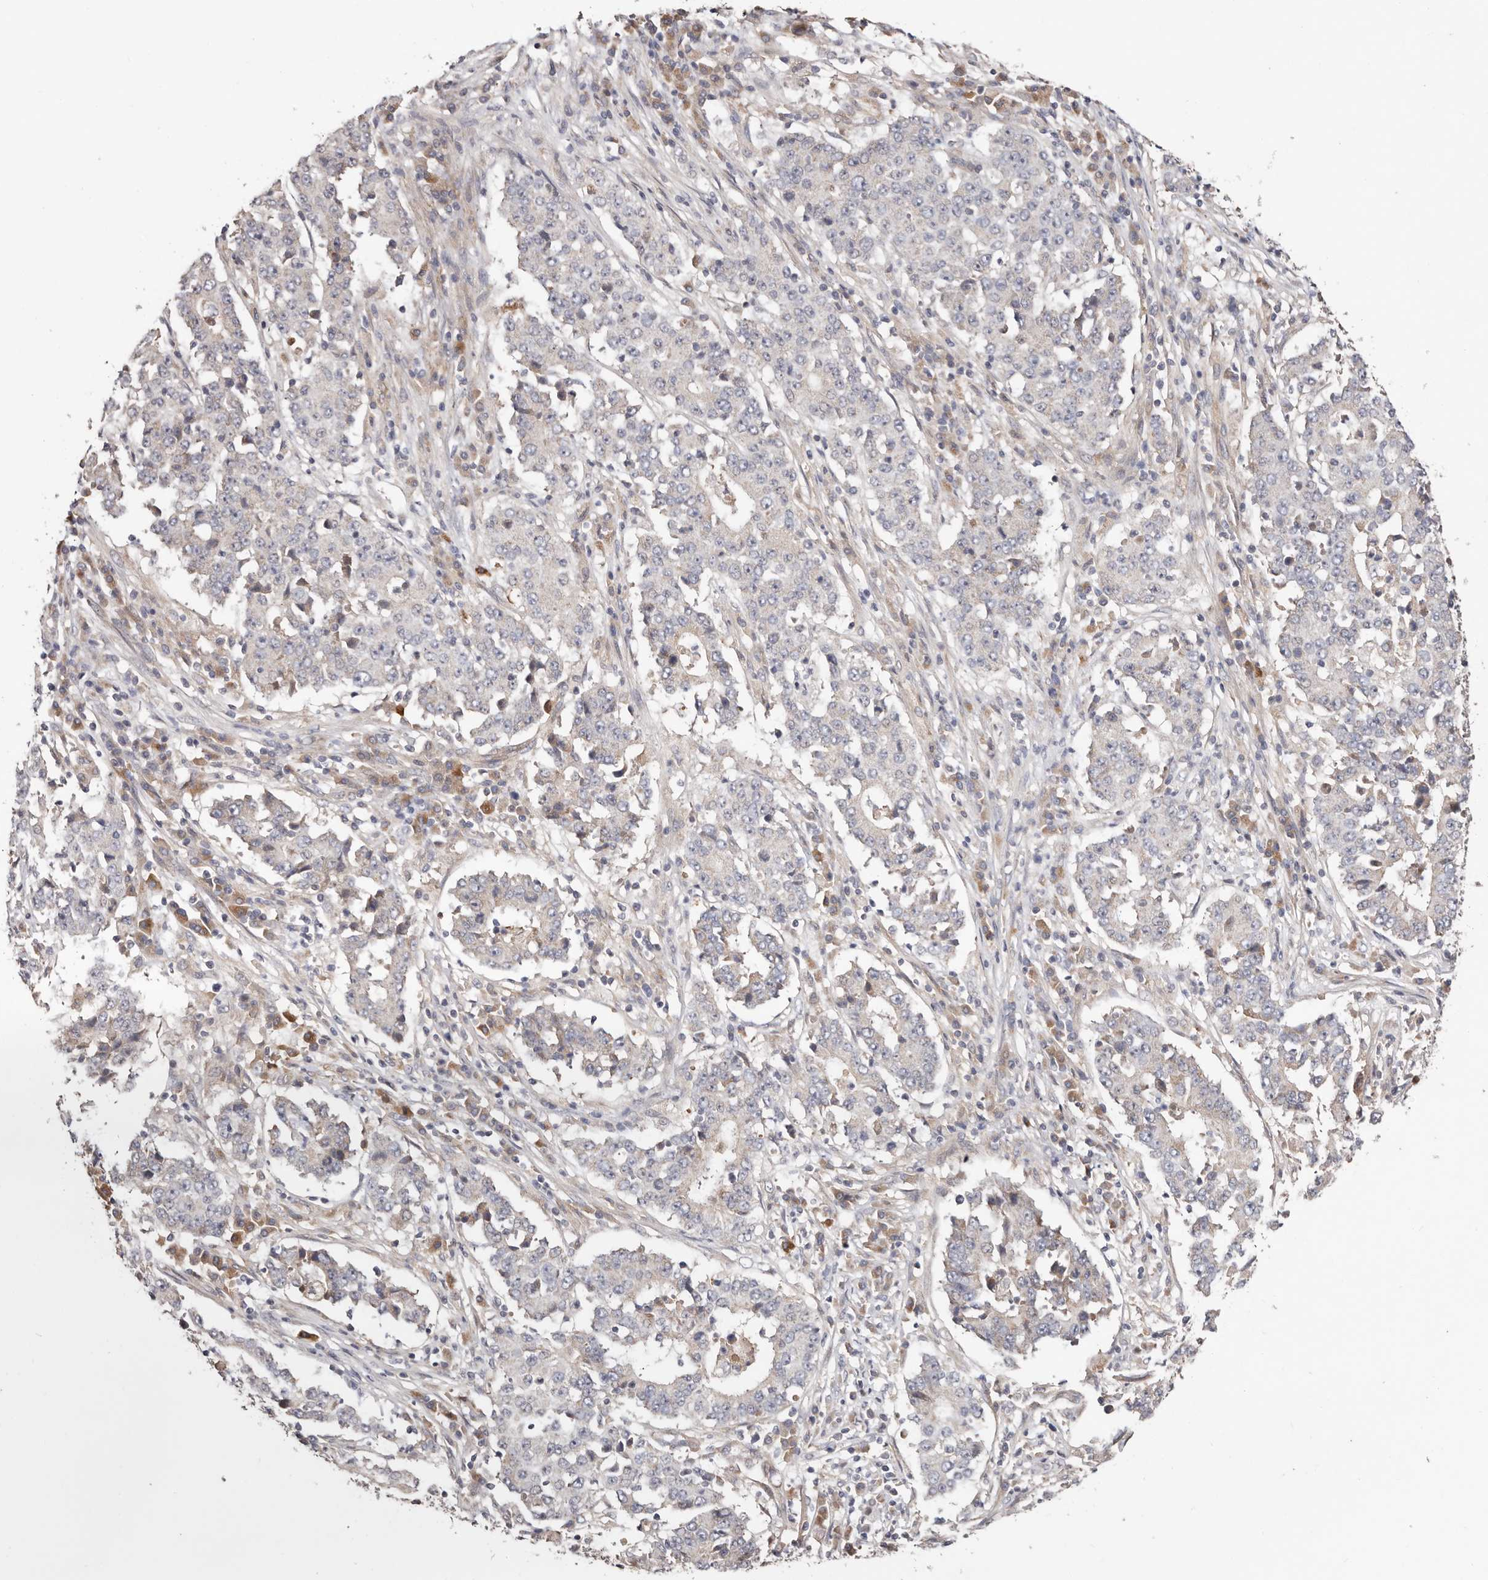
{"staining": {"intensity": "negative", "quantity": "none", "location": "none"}, "tissue": "stomach cancer", "cell_type": "Tumor cells", "image_type": "cancer", "snomed": [{"axis": "morphology", "description": "Adenocarcinoma, NOS"}, {"axis": "topography", "description": "Stomach"}], "caption": "Immunohistochemical staining of stomach adenocarcinoma reveals no significant staining in tumor cells.", "gene": "MACF1", "patient": {"sex": "male", "age": 59}}